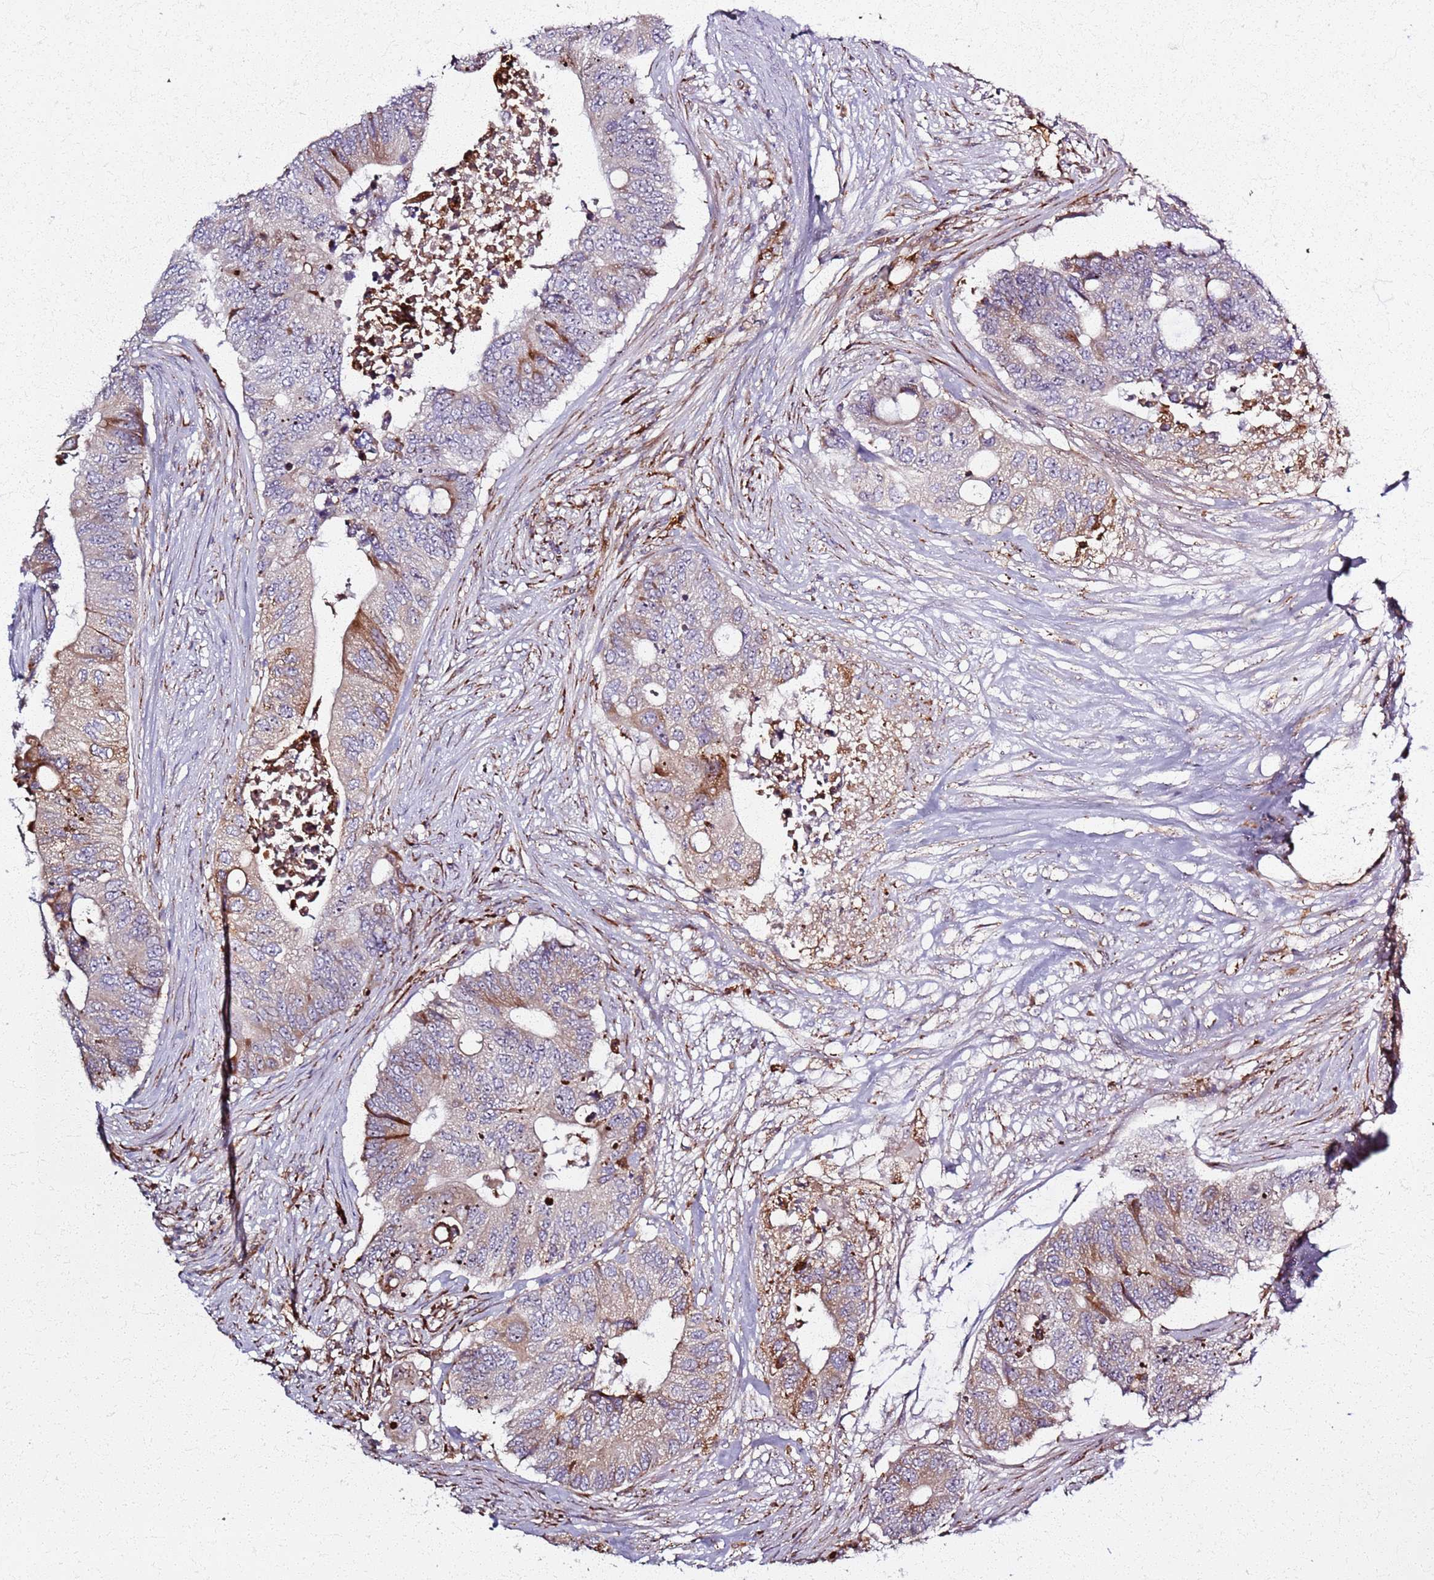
{"staining": {"intensity": "moderate", "quantity": "<25%", "location": "cytoplasmic/membranous,nuclear"}, "tissue": "colorectal cancer", "cell_type": "Tumor cells", "image_type": "cancer", "snomed": [{"axis": "morphology", "description": "Adenocarcinoma, NOS"}, {"axis": "topography", "description": "Colon"}], "caption": "IHC of human colorectal cancer (adenocarcinoma) demonstrates low levels of moderate cytoplasmic/membranous and nuclear positivity in about <25% of tumor cells.", "gene": "KRI1", "patient": {"sex": "male", "age": 71}}